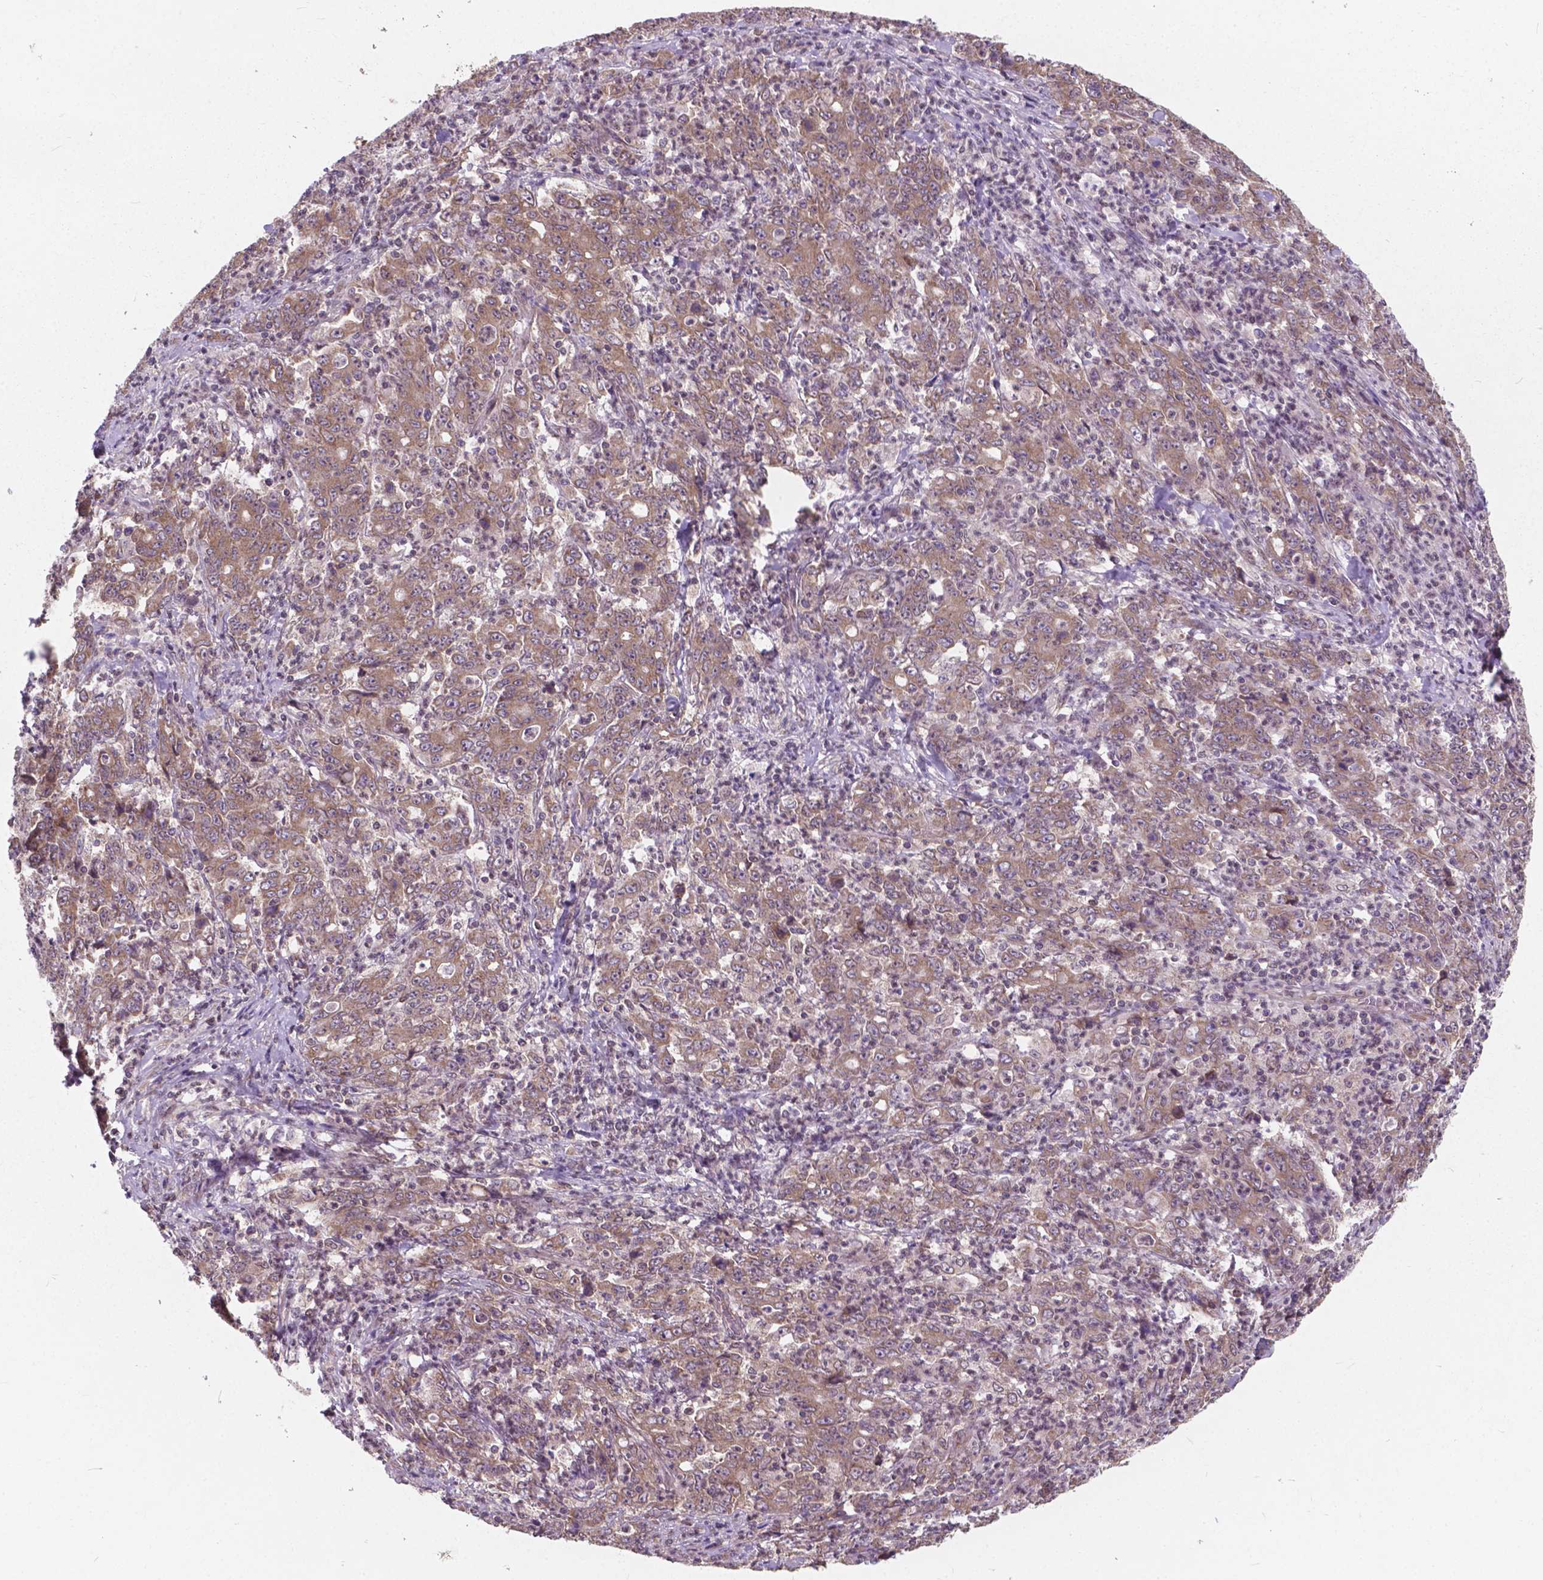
{"staining": {"intensity": "weak", "quantity": ">75%", "location": "cytoplasmic/membranous"}, "tissue": "stomach cancer", "cell_type": "Tumor cells", "image_type": "cancer", "snomed": [{"axis": "morphology", "description": "Adenocarcinoma, NOS"}, {"axis": "topography", "description": "Stomach, lower"}], "caption": "A high-resolution micrograph shows immunohistochemistry staining of stomach adenocarcinoma, which shows weak cytoplasmic/membranous expression in approximately >75% of tumor cells.", "gene": "MRPL33", "patient": {"sex": "female", "age": 71}}